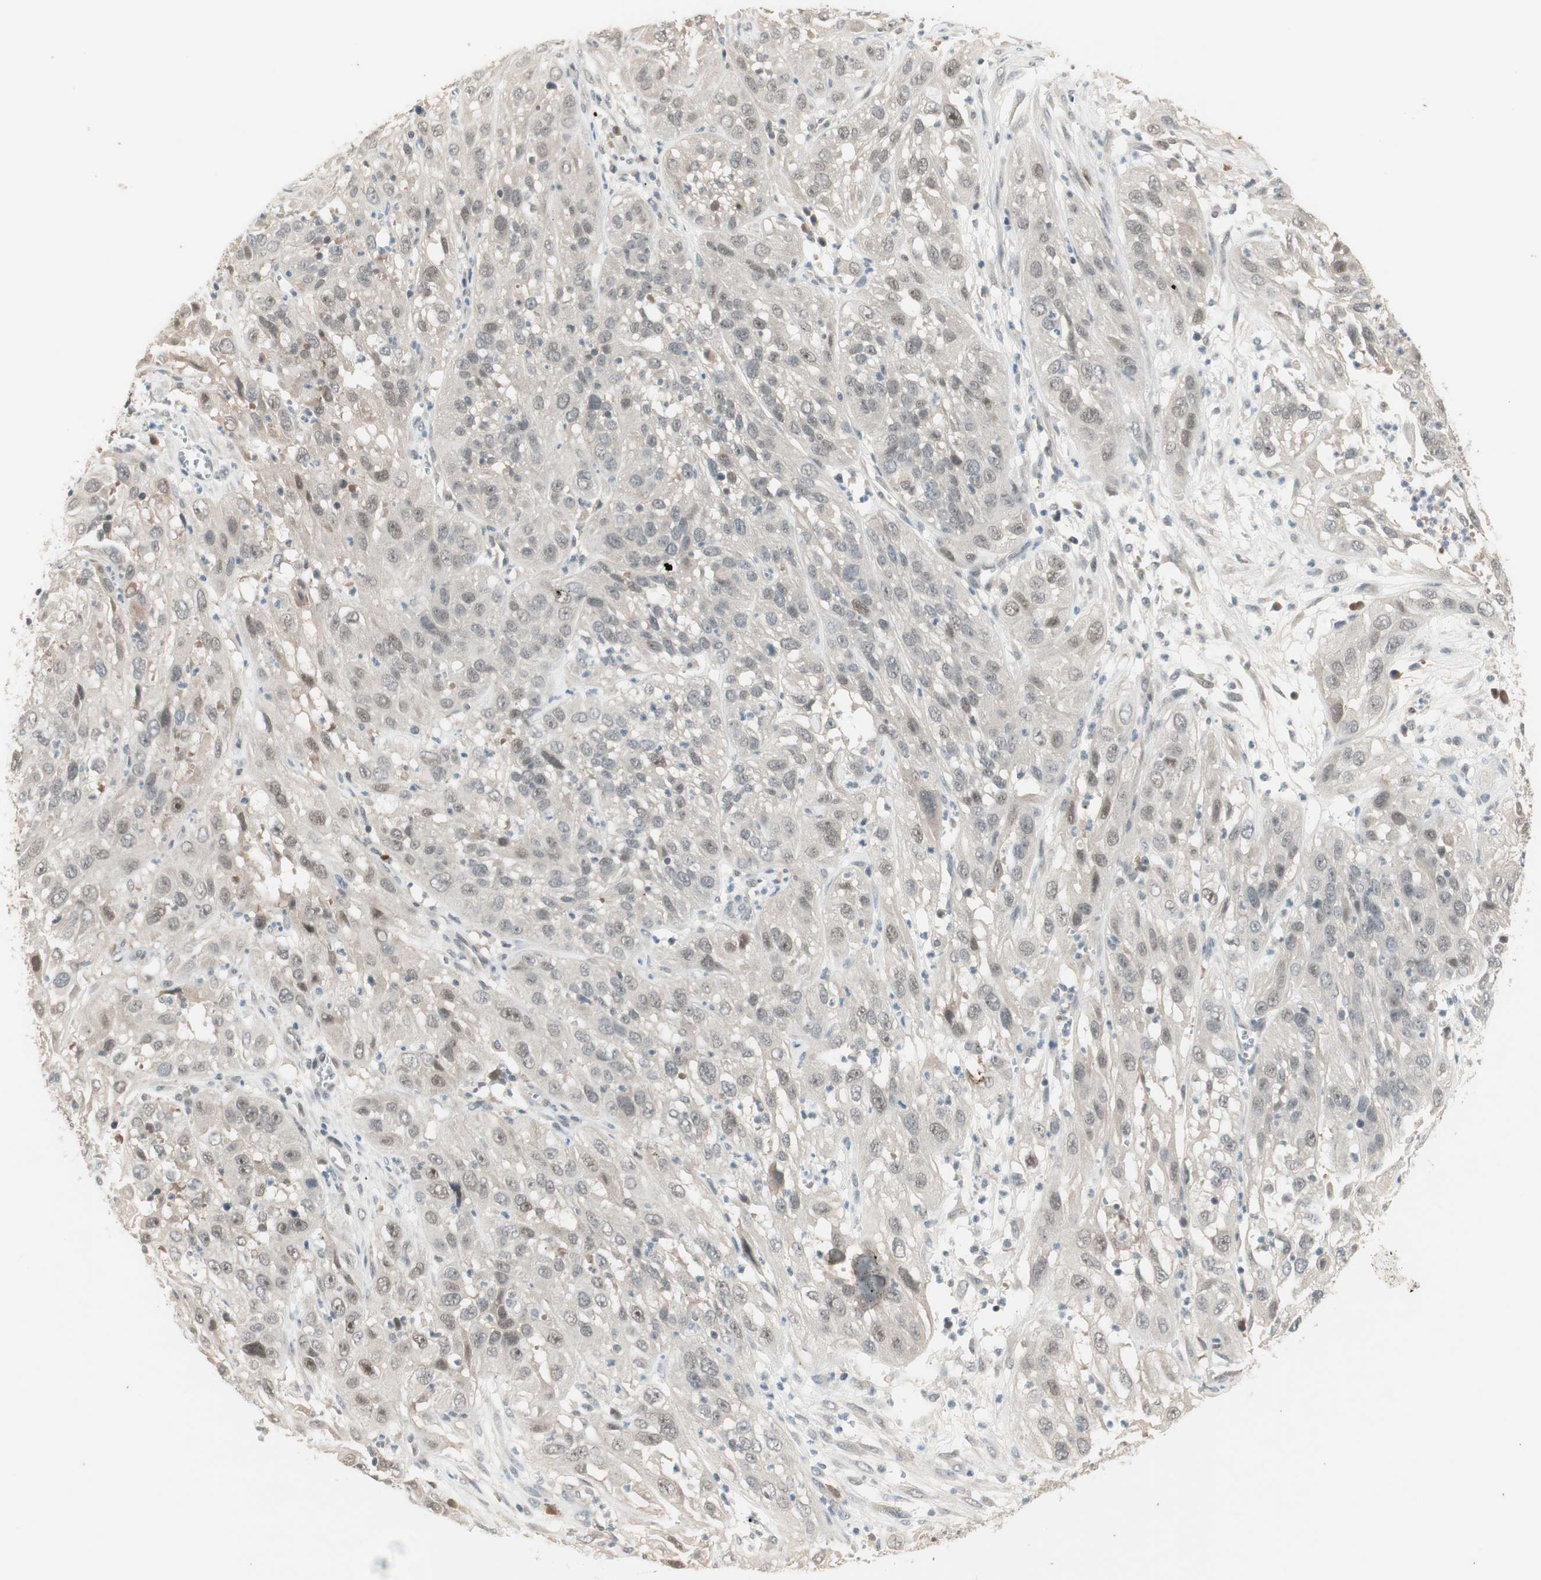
{"staining": {"intensity": "weak", "quantity": "<25%", "location": "nuclear"}, "tissue": "cervical cancer", "cell_type": "Tumor cells", "image_type": "cancer", "snomed": [{"axis": "morphology", "description": "Squamous cell carcinoma, NOS"}, {"axis": "topography", "description": "Cervix"}], "caption": "Tumor cells are negative for brown protein staining in cervical cancer.", "gene": "RNGTT", "patient": {"sex": "female", "age": 32}}